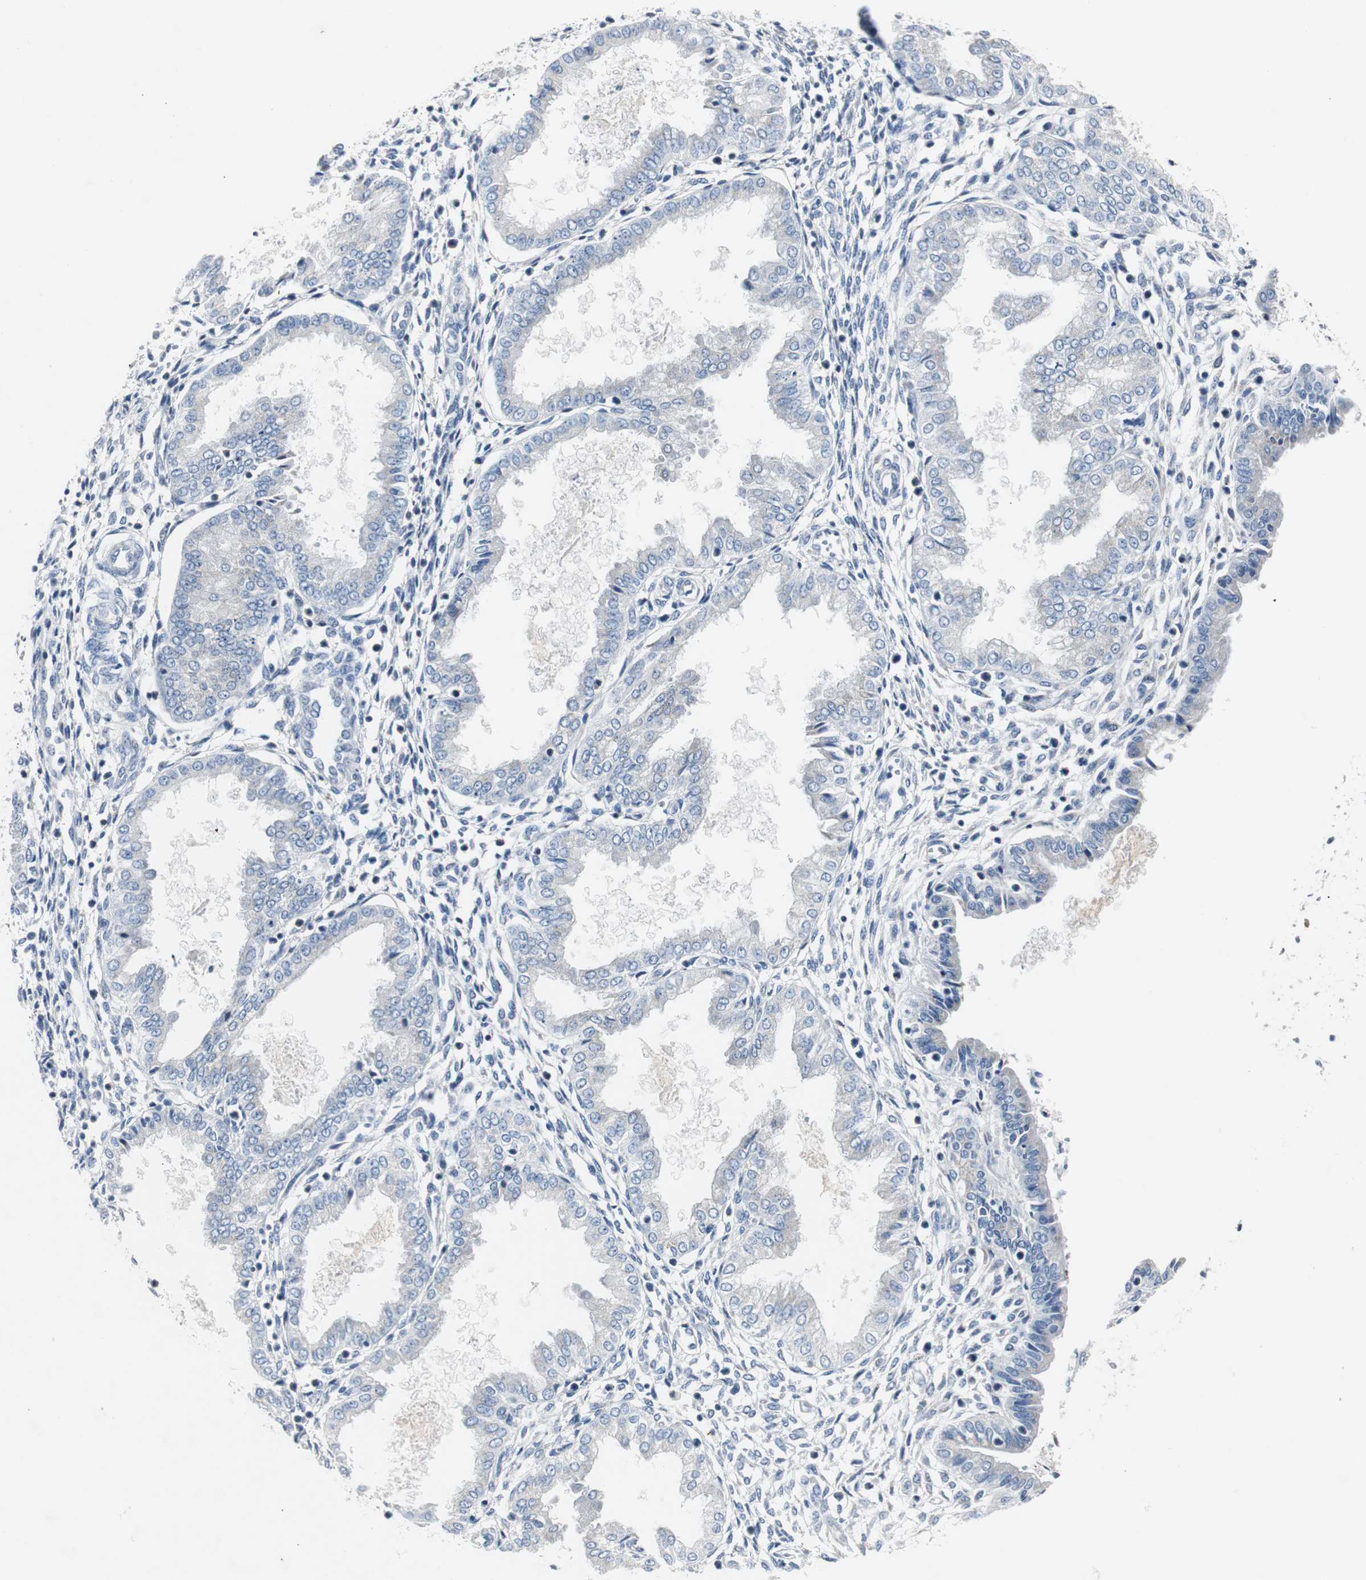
{"staining": {"intensity": "negative", "quantity": "none", "location": "none"}, "tissue": "endometrium", "cell_type": "Cells in endometrial stroma", "image_type": "normal", "snomed": [{"axis": "morphology", "description": "Normal tissue, NOS"}, {"axis": "topography", "description": "Endometrium"}], "caption": "DAB immunohistochemical staining of unremarkable human endometrium shows no significant staining in cells in endometrial stroma. (Stains: DAB immunohistochemistry (IHC) with hematoxylin counter stain, Microscopy: brightfield microscopy at high magnification).", "gene": "SOX30", "patient": {"sex": "female", "age": 33}}